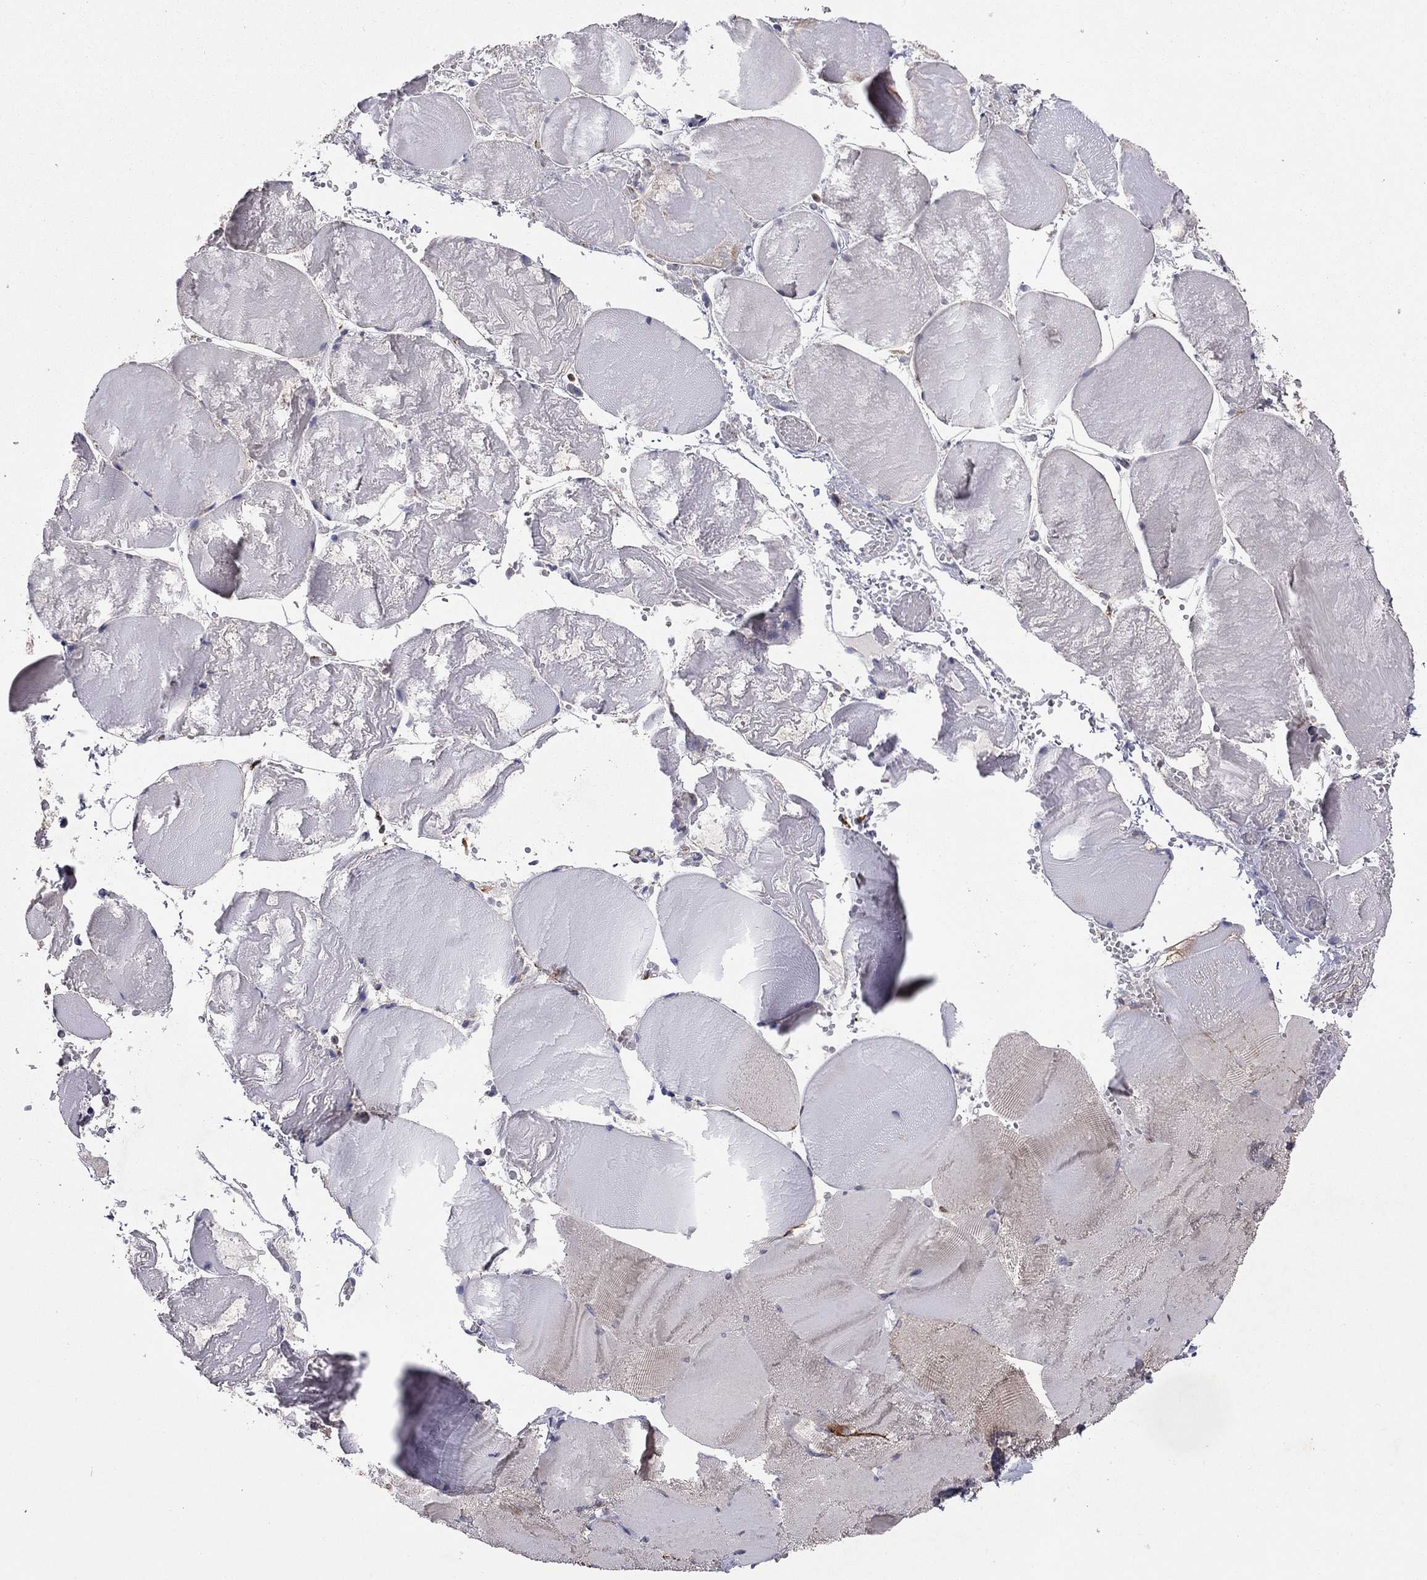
{"staining": {"intensity": "negative", "quantity": "none", "location": "none"}, "tissue": "skeletal muscle", "cell_type": "Myocytes", "image_type": "normal", "snomed": [{"axis": "morphology", "description": "Normal tissue, NOS"}, {"axis": "morphology", "description": "Malignant melanoma, Metastatic site"}, {"axis": "topography", "description": "Skeletal muscle"}], "caption": "Human skeletal muscle stained for a protein using IHC shows no positivity in myocytes.", "gene": "YIF1A", "patient": {"sex": "male", "age": 50}}